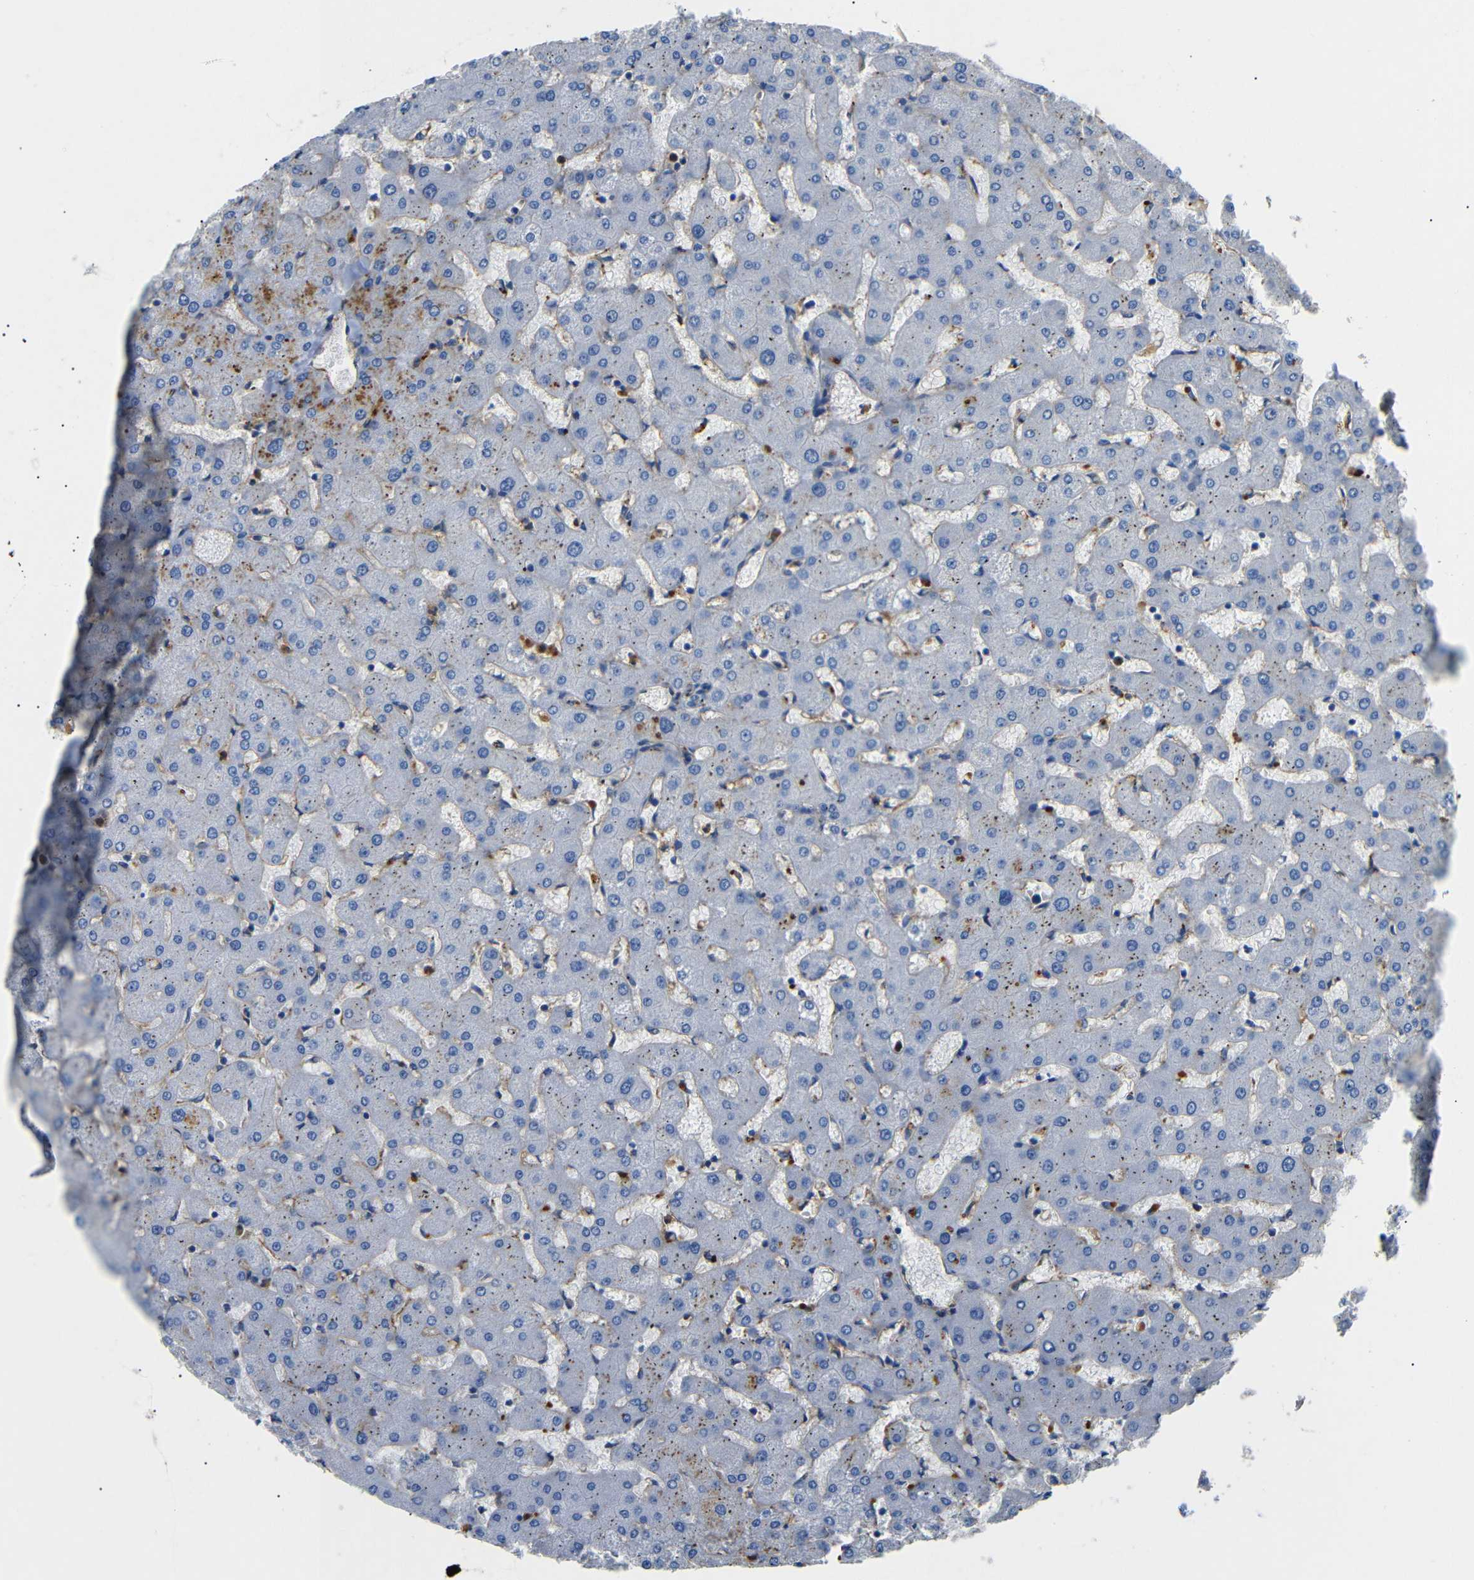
{"staining": {"intensity": "negative", "quantity": "none", "location": "none"}, "tissue": "liver", "cell_type": "Cholangiocytes", "image_type": "normal", "snomed": [{"axis": "morphology", "description": "Normal tissue, NOS"}, {"axis": "topography", "description": "Liver"}], "caption": "Histopathology image shows no significant protein positivity in cholangiocytes of normal liver.", "gene": "SDCBP", "patient": {"sex": "female", "age": 63}}